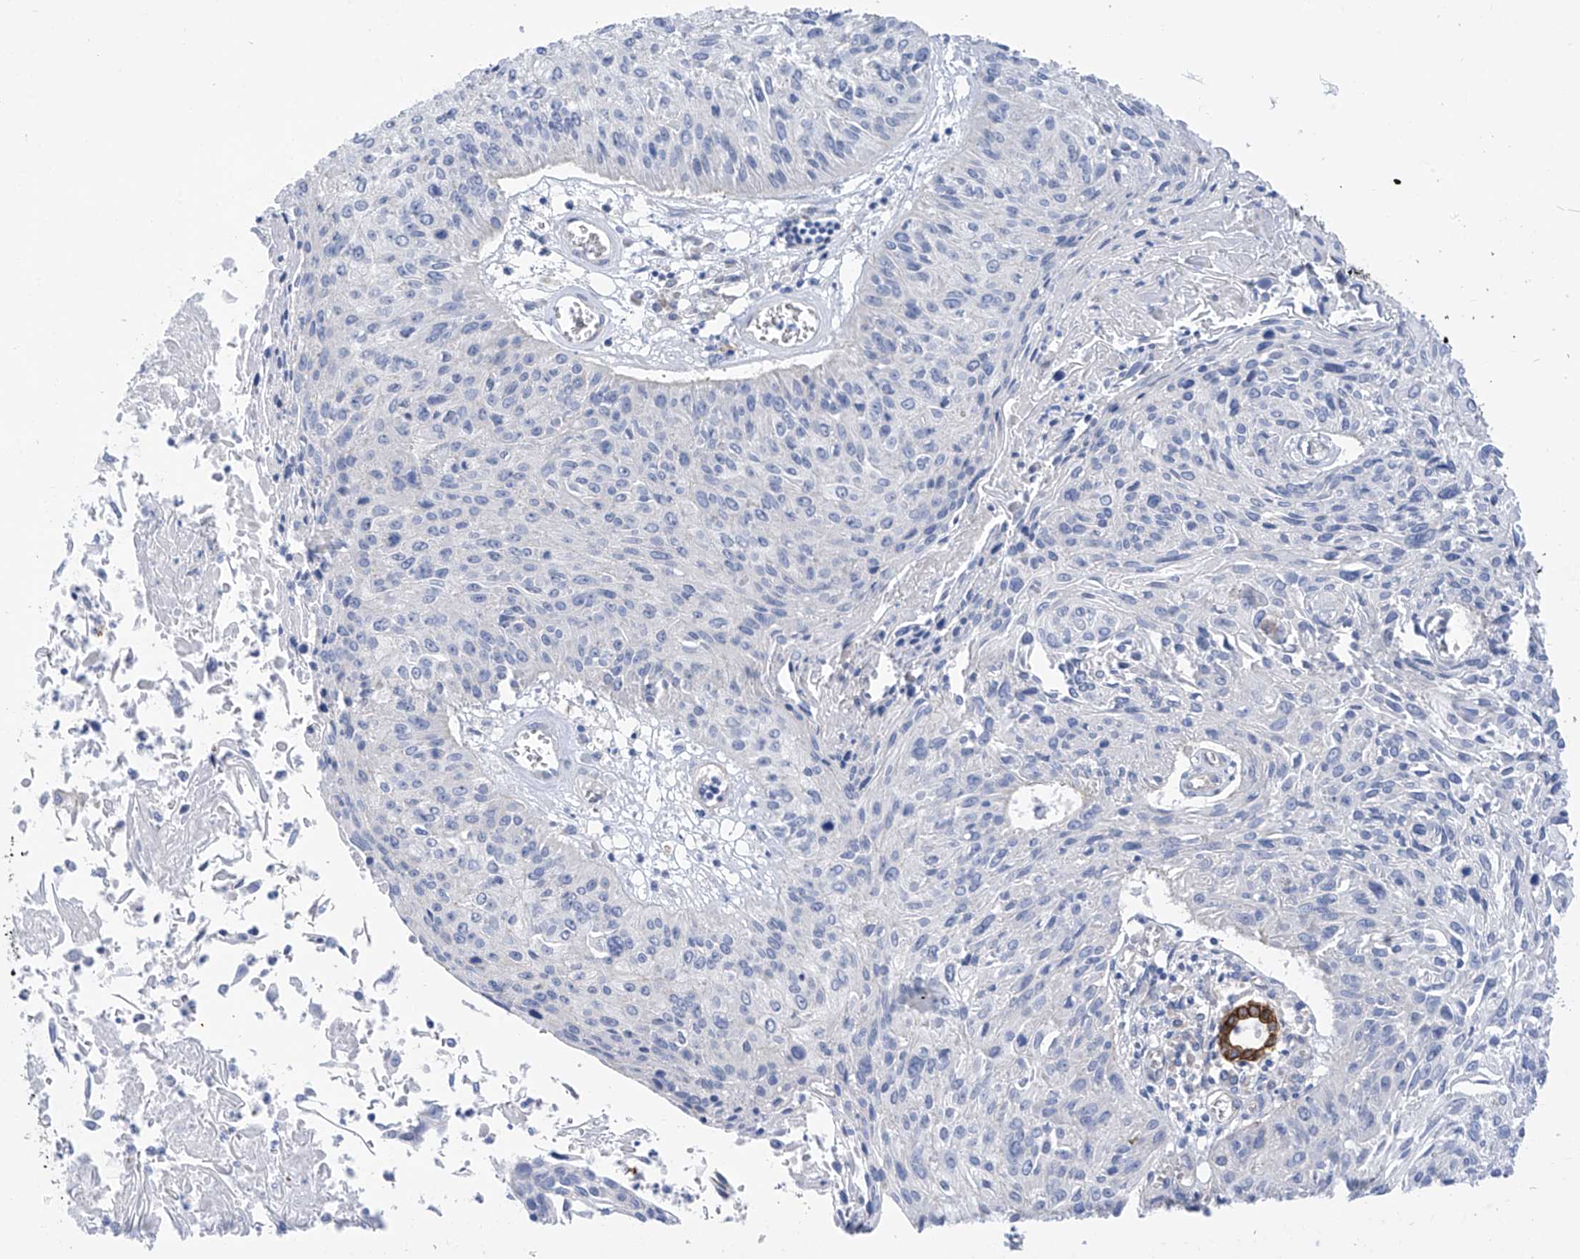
{"staining": {"intensity": "negative", "quantity": "none", "location": "none"}, "tissue": "cervical cancer", "cell_type": "Tumor cells", "image_type": "cancer", "snomed": [{"axis": "morphology", "description": "Squamous cell carcinoma, NOS"}, {"axis": "topography", "description": "Cervix"}], "caption": "The immunohistochemistry (IHC) photomicrograph has no significant staining in tumor cells of cervical squamous cell carcinoma tissue. (Brightfield microscopy of DAB immunohistochemistry (IHC) at high magnification).", "gene": "PIK3C2B", "patient": {"sex": "female", "age": 51}}